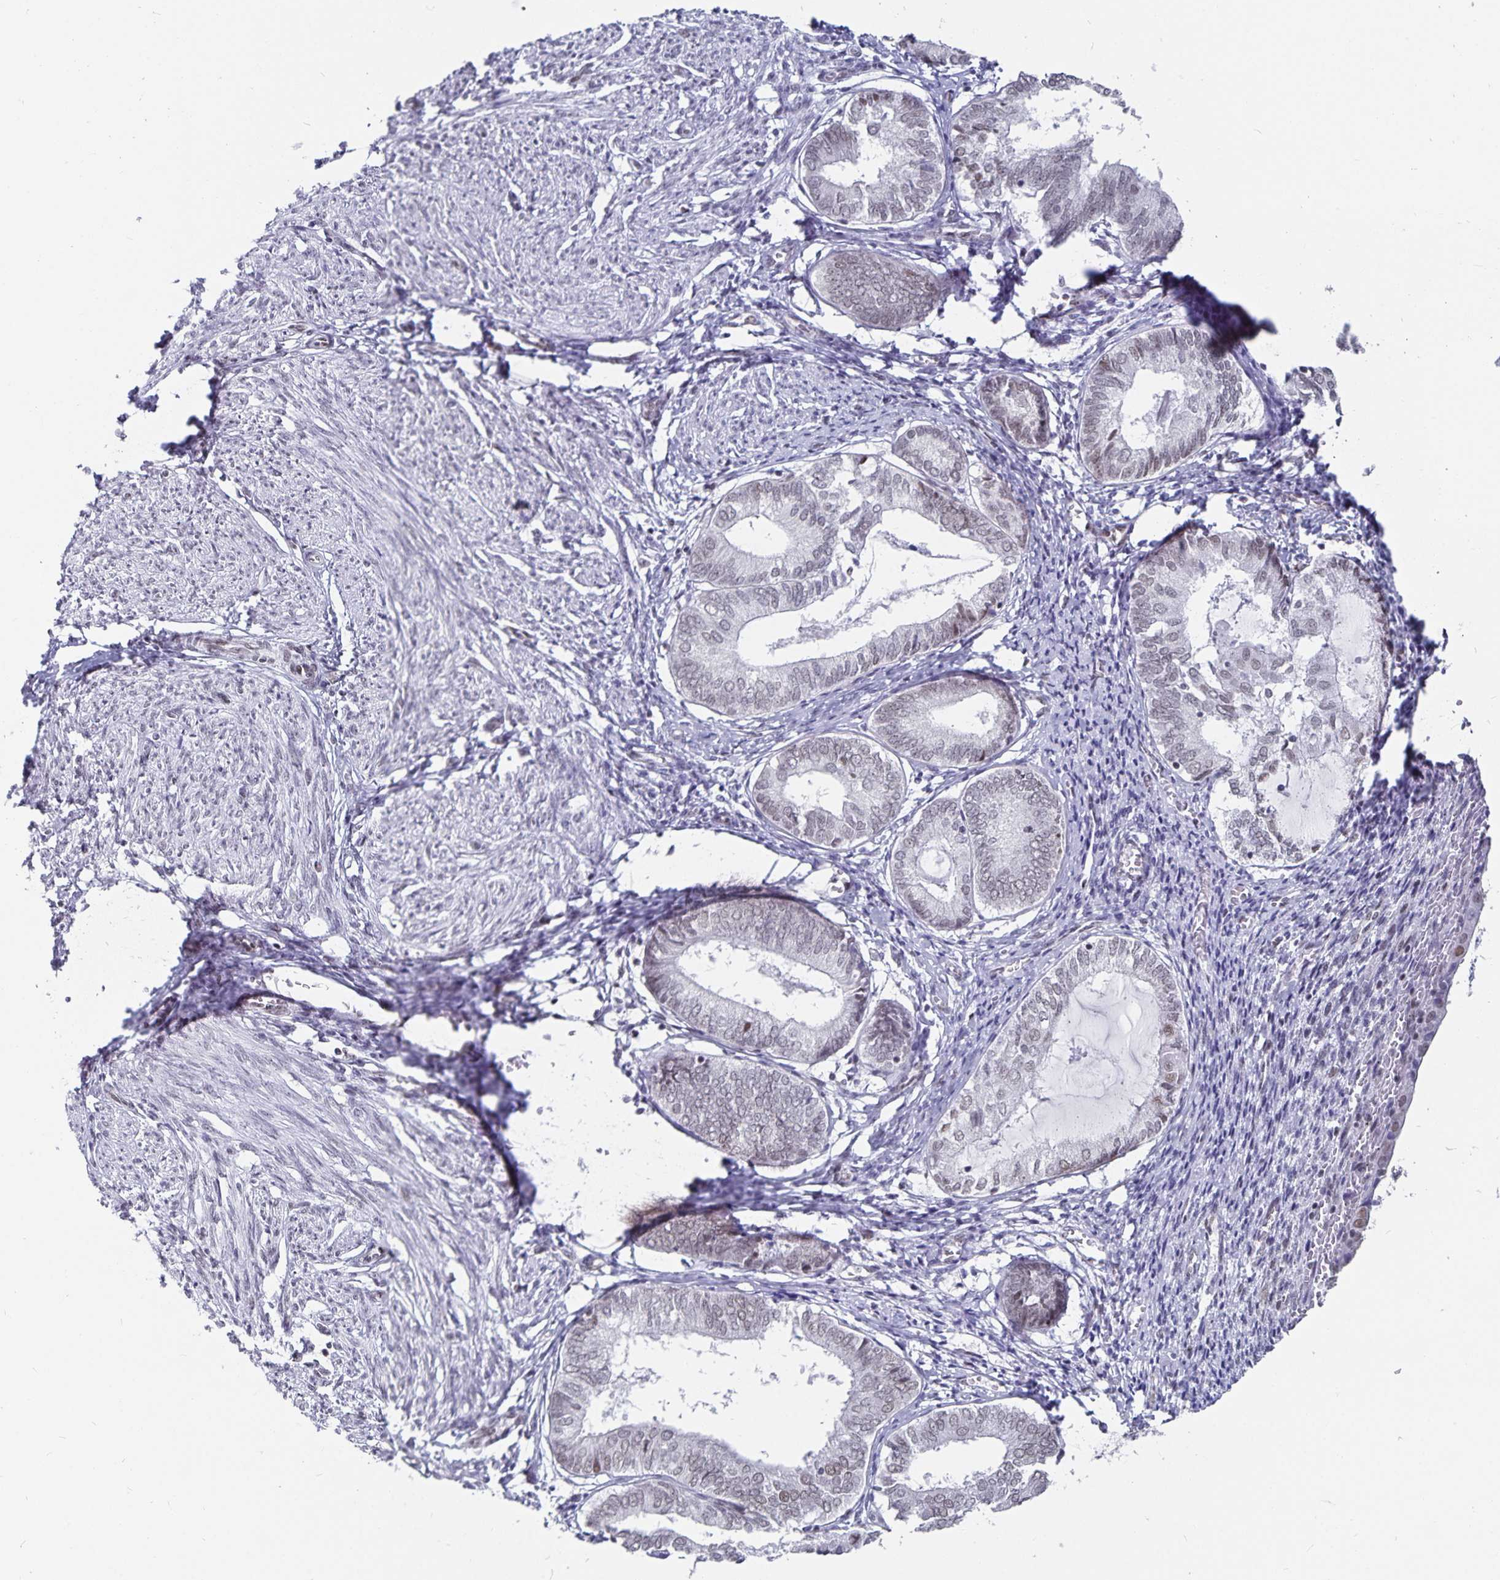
{"staining": {"intensity": "weak", "quantity": "25%-75%", "location": "nuclear"}, "tissue": "endometrium", "cell_type": "Cells in endometrial stroma", "image_type": "normal", "snomed": [{"axis": "morphology", "description": "Normal tissue, NOS"}, {"axis": "topography", "description": "Endometrium"}], "caption": "DAB immunohistochemical staining of unremarkable endometrium displays weak nuclear protein expression in about 25%-75% of cells in endometrial stroma.", "gene": "PBX2", "patient": {"sex": "female", "age": 50}}